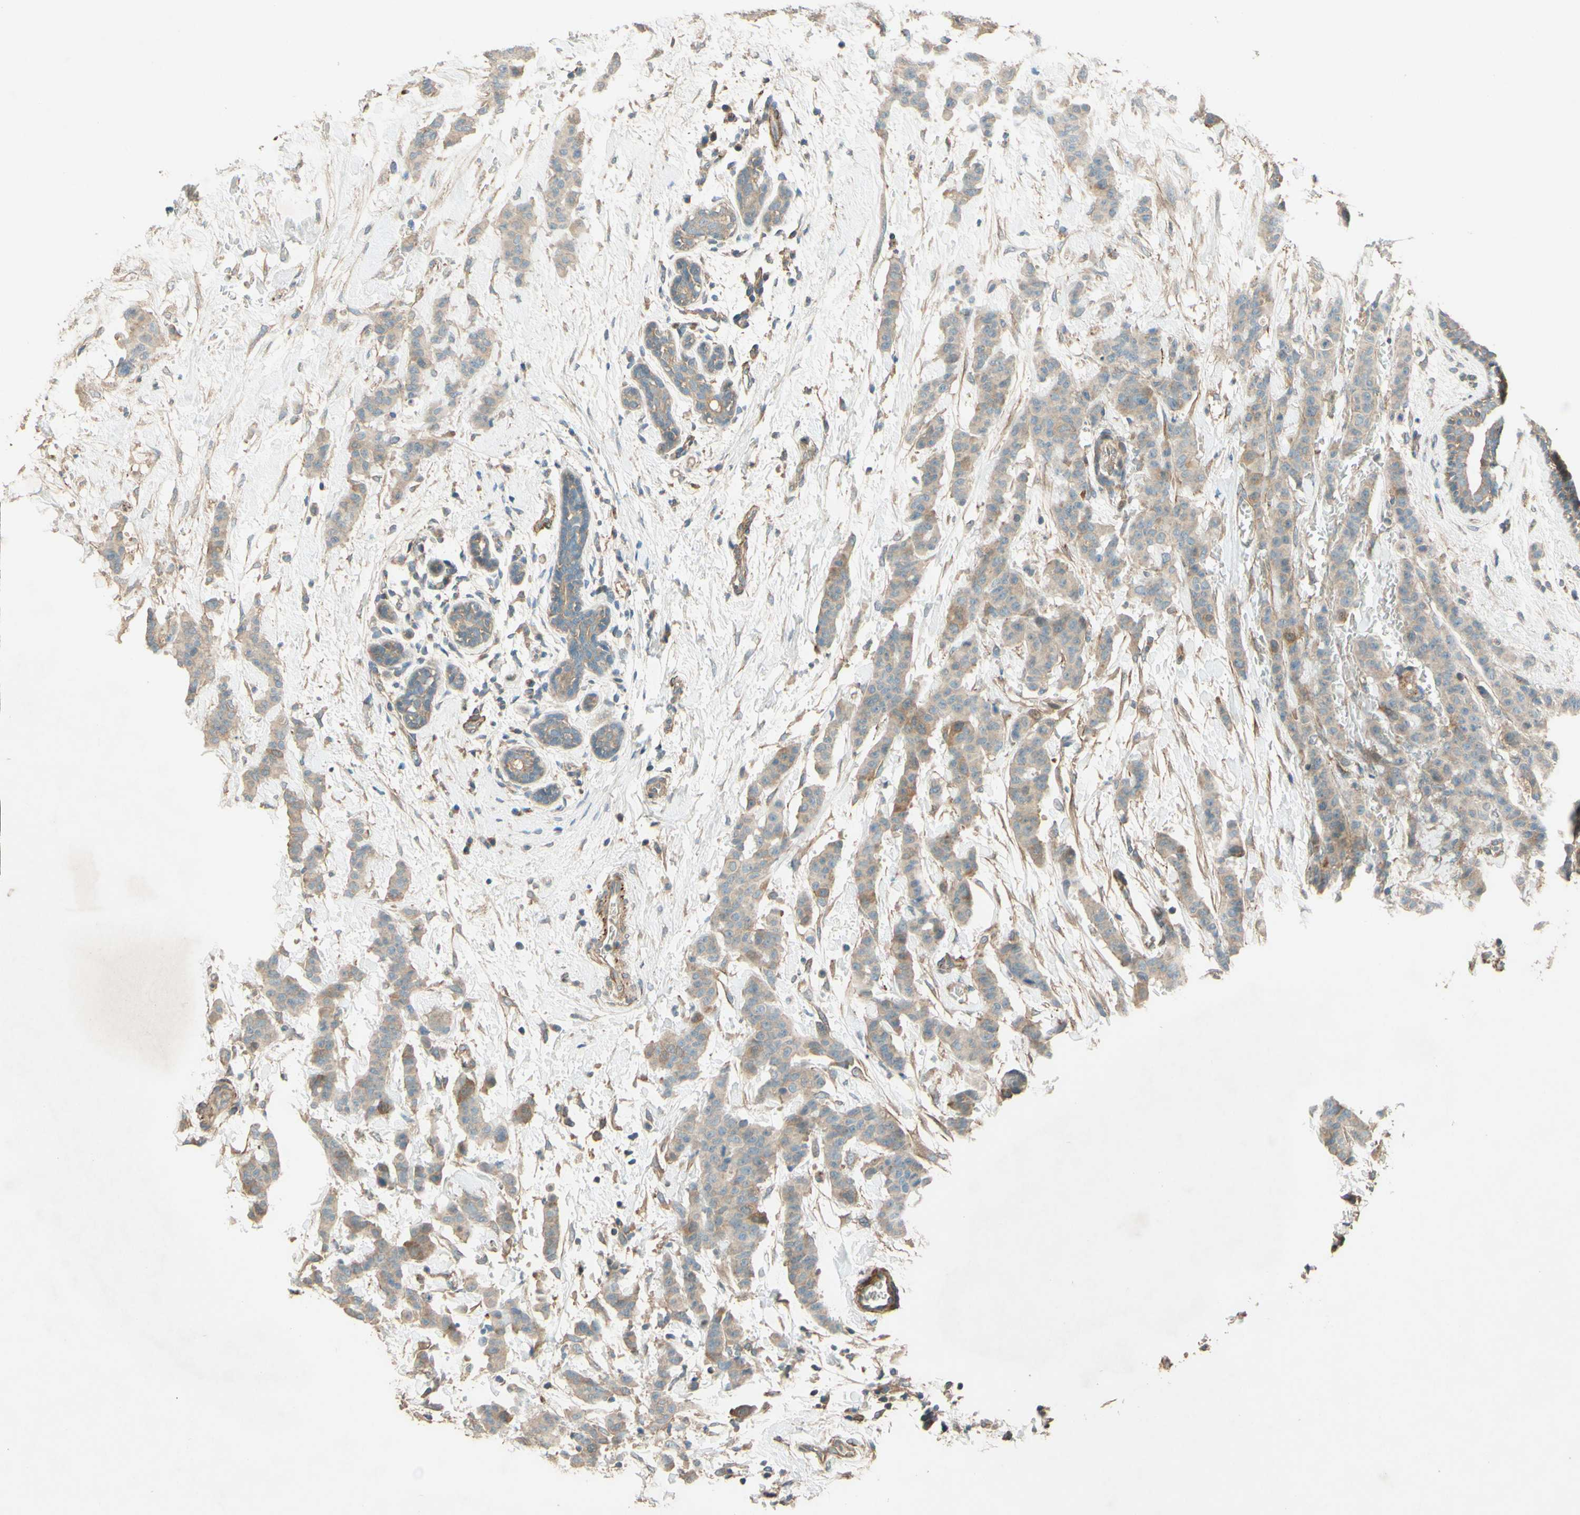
{"staining": {"intensity": "weak", "quantity": ">75%", "location": "cytoplasmic/membranous"}, "tissue": "breast cancer", "cell_type": "Tumor cells", "image_type": "cancer", "snomed": [{"axis": "morphology", "description": "Normal tissue, NOS"}, {"axis": "morphology", "description": "Duct carcinoma"}, {"axis": "topography", "description": "Breast"}], "caption": "Brown immunohistochemical staining in breast cancer (intraductal carcinoma) displays weak cytoplasmic/membranous positivity in approximately >75% of tumor cells.", "gene": "ADAM17", "patient": {"sex": "female", "age": 40}}